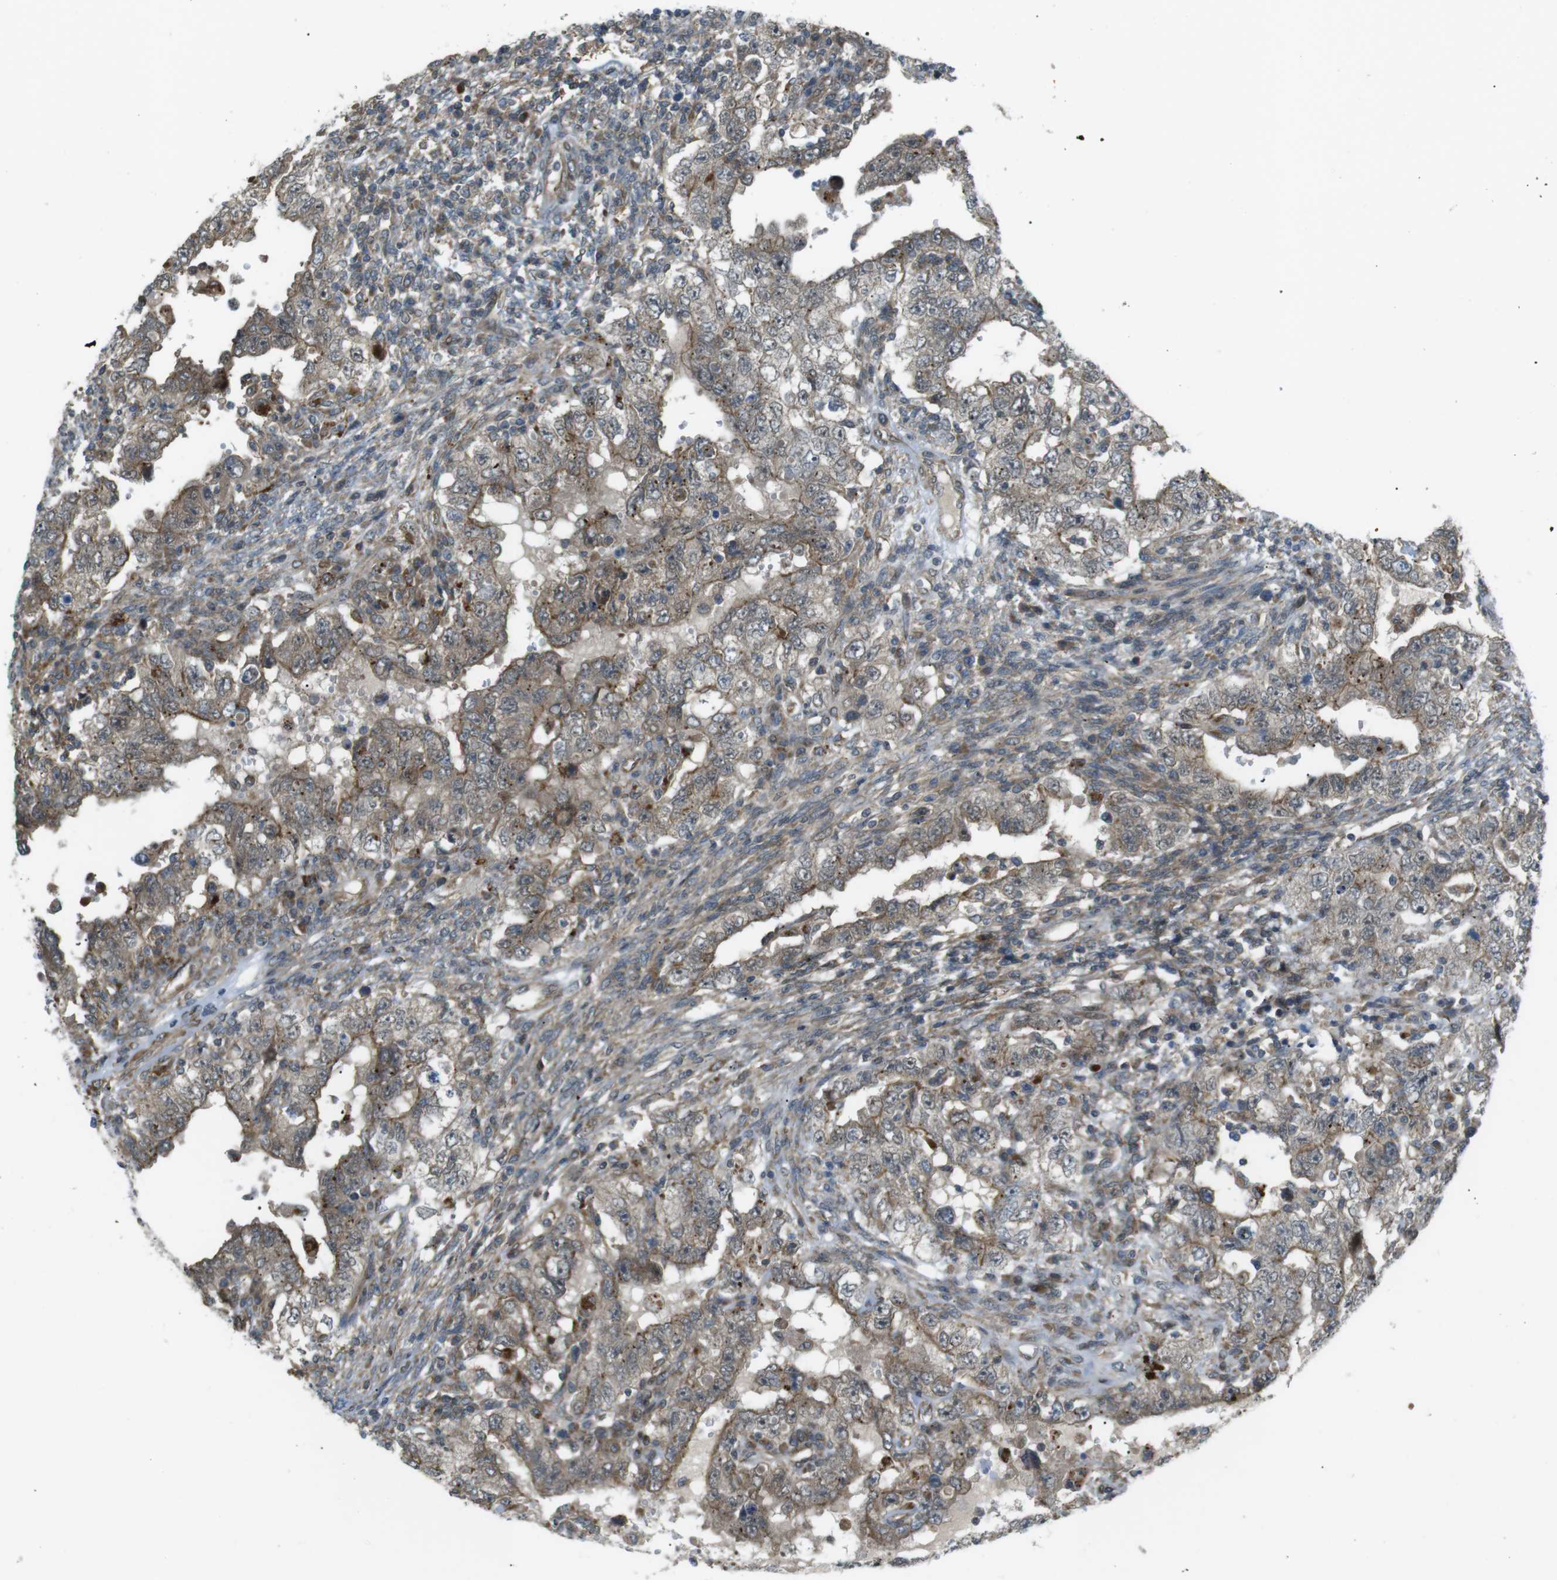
{"staining": {"intensity": "weak", "quantity": "25%-75%", "location": "cytoplasmic/membranous"}, "tissue": "testis cancer", "cell_type": "Tumor cells", "image_type": "cancer", "snomed": [{"axis": "morphology", "description": "Carcinoma, Embryonal, NOS"}, {"axis": "topography", "description": "Testis"}], "caption": "High-power microscopy captured an immunohistochemistry (IHC) image of embryonal carcinoma (testis), revealing weak cytoplasmic/membranous positivity in about 25%-75% of tumor cells. Immunohistochemistry stains the protein in brown and the nuclei are stained blue.", "gene": "KANK2", "patient": {"sex": "male", "age": 26}}